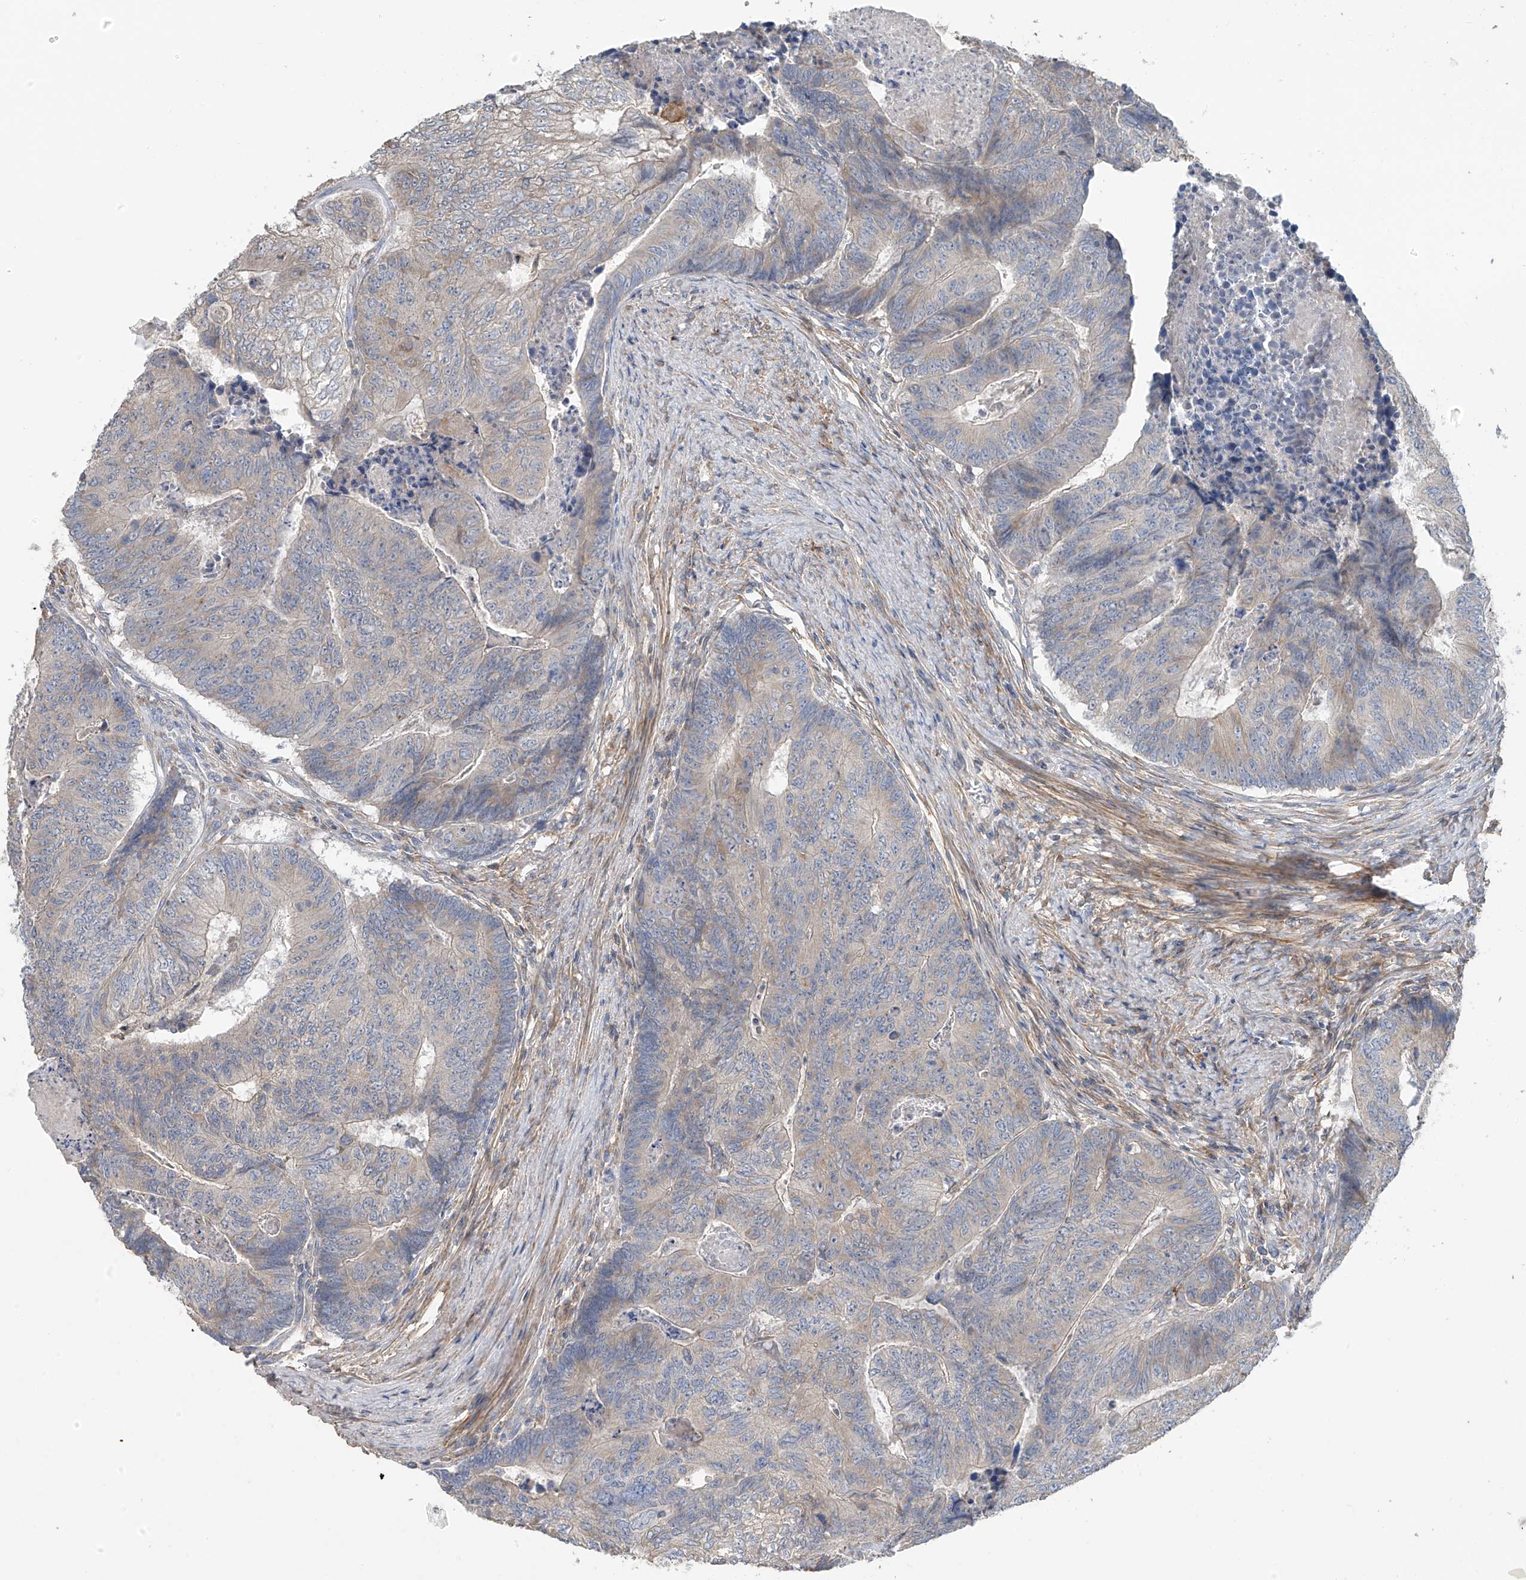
{"staining": {"intensity": "negative", "quantity": "none", "location": "none"}, "tissue": "colorectal cancer", "cell_type": "Tumor cells", "image_type": "cancer", "snomed": [{"axis": "morphology", "description": "Adenocarcinoma, NOS"}, {"axis": "topography", "description": "Colon"}], "caption": "Immunohistochemistry (IHC) of human adenocarcinoma (colorectal) demonstrates no staining in tumor cells. Nuclei are stained in blue.", "gene": "GALNTL6", "patient": {"sex": "female", "age": 67}}